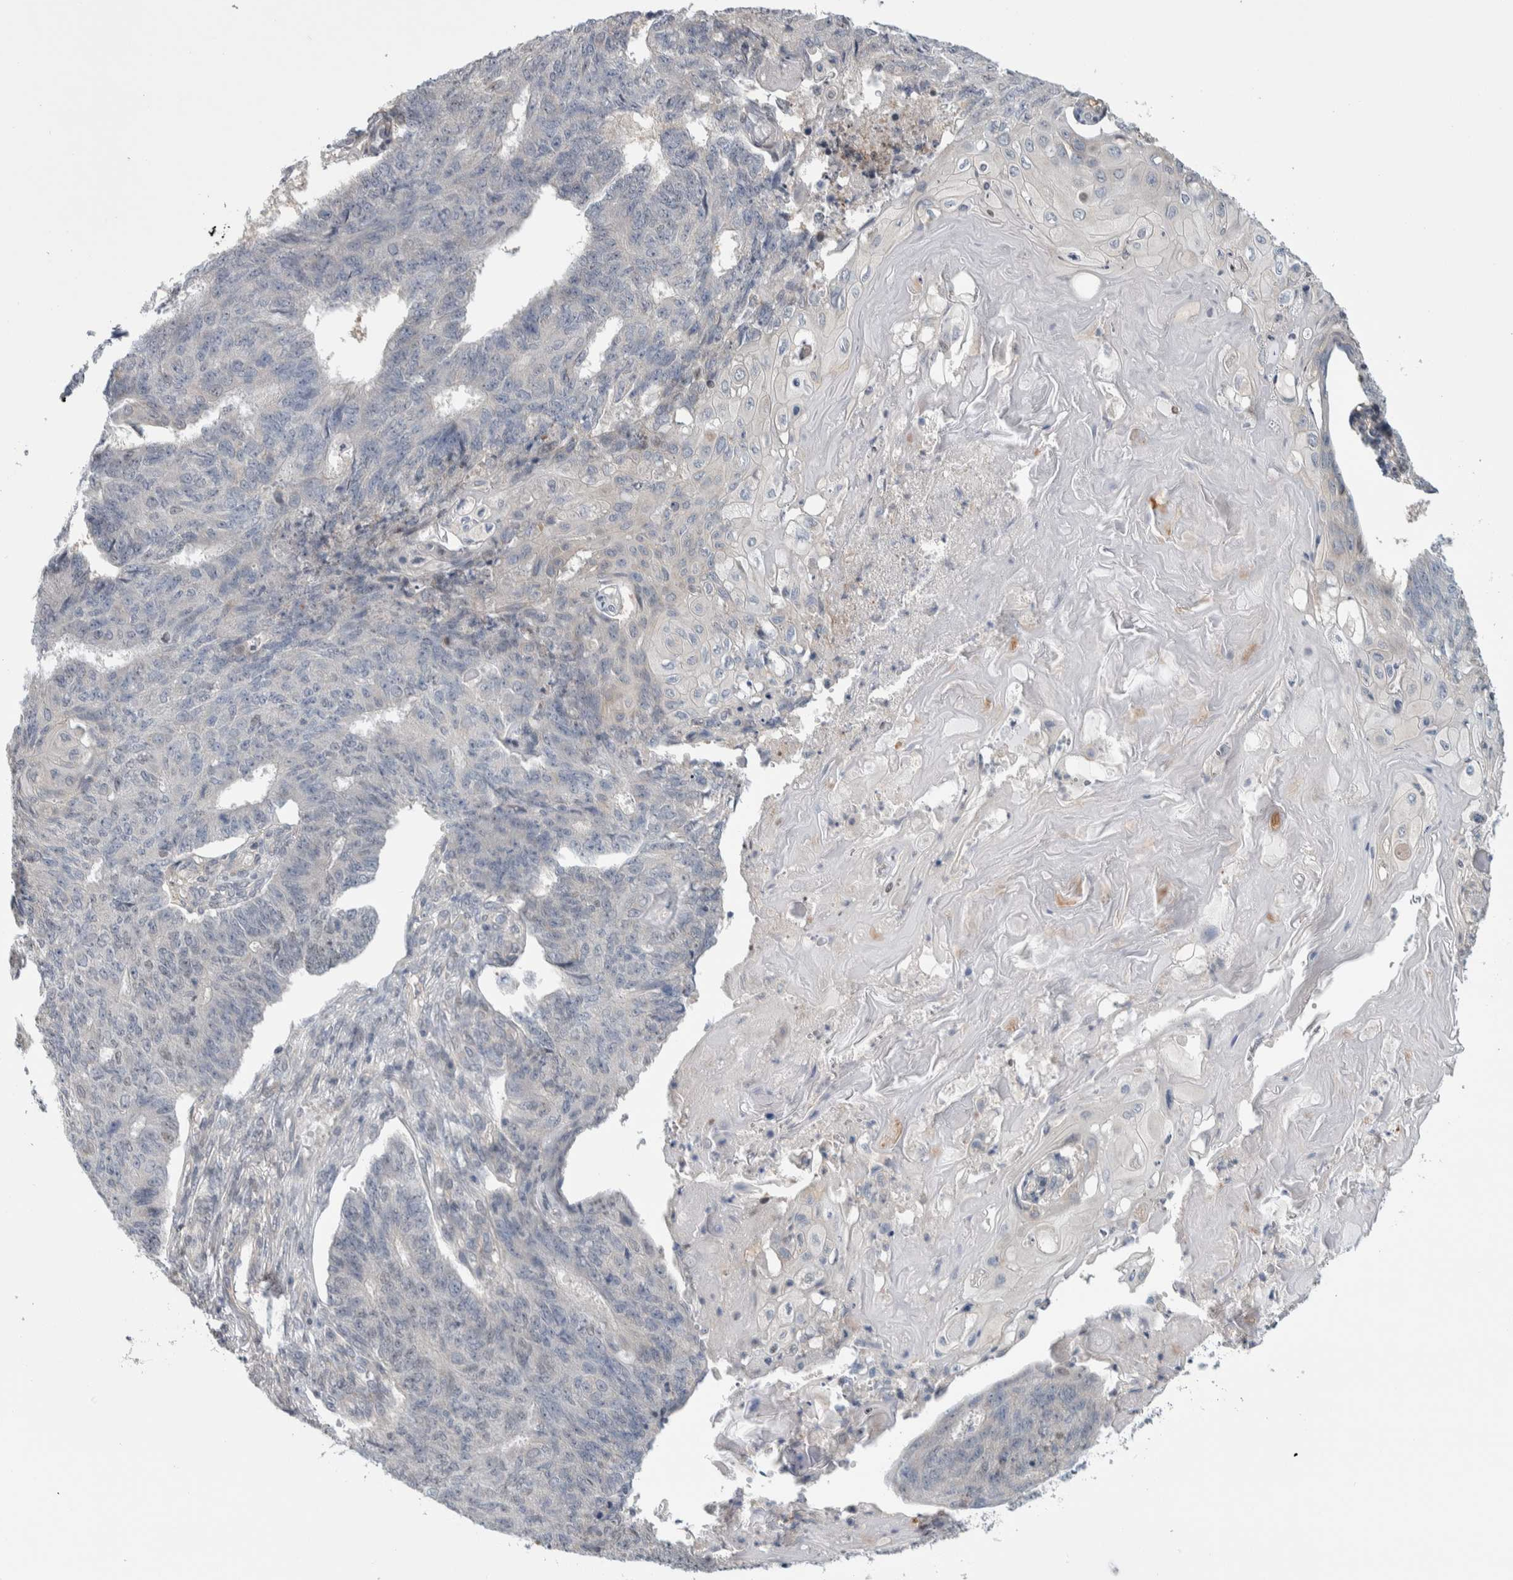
{"staining": {"intensity": "negative", "quantity": "none", "location": "none"}, "tissue": "endometrial cancer", "cell_type": "Tumor cells", "image_type": "cancer", "snomed": [{"axis": "morphology", "description": "Adenocarcinoma, NOS"}, {"axis": "topography", "description": "Endometrium"}], "caption": "An IHC photomicrograph of endometrial cancer is shown. There is no staining in tumor cells of endometrial cancer.", "gene": "TAX1BP1", "patient": {"sex": "female", "age": 32}}